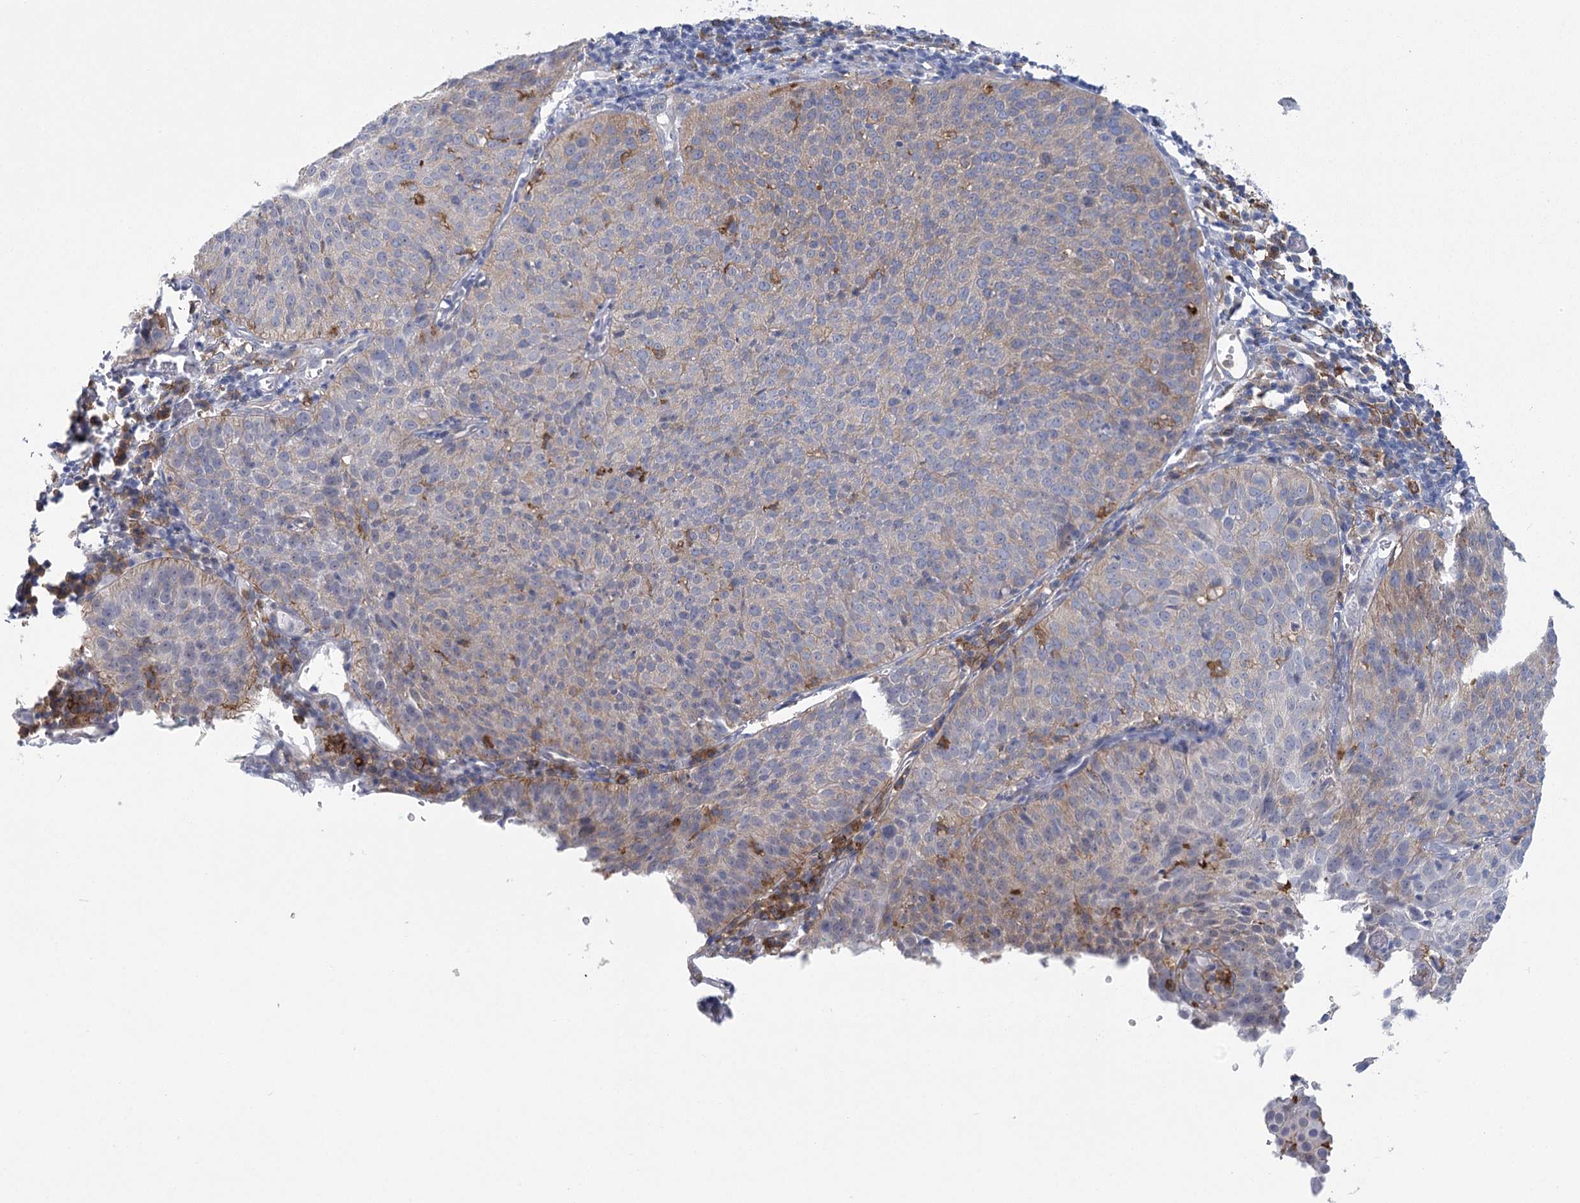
{"staining": {"intensity": "negative", "quantity": "none", "location": "none"}, "tissue": "cervical cancer", "cell_type": "Tumor cells", "image_type": "cancer", "snomed": [{"axis": "morphology", "description": "Squamous cell carcinoma, NOS"}, {"axis": "topography", "description": "Cervix"}], "caption": "The histopathology image reveals no significant staining in tumor cells of cervical squamous cell carcinoma.", "gene": "CCDC88A", "patient": {"sex": "female", "age": 38}}